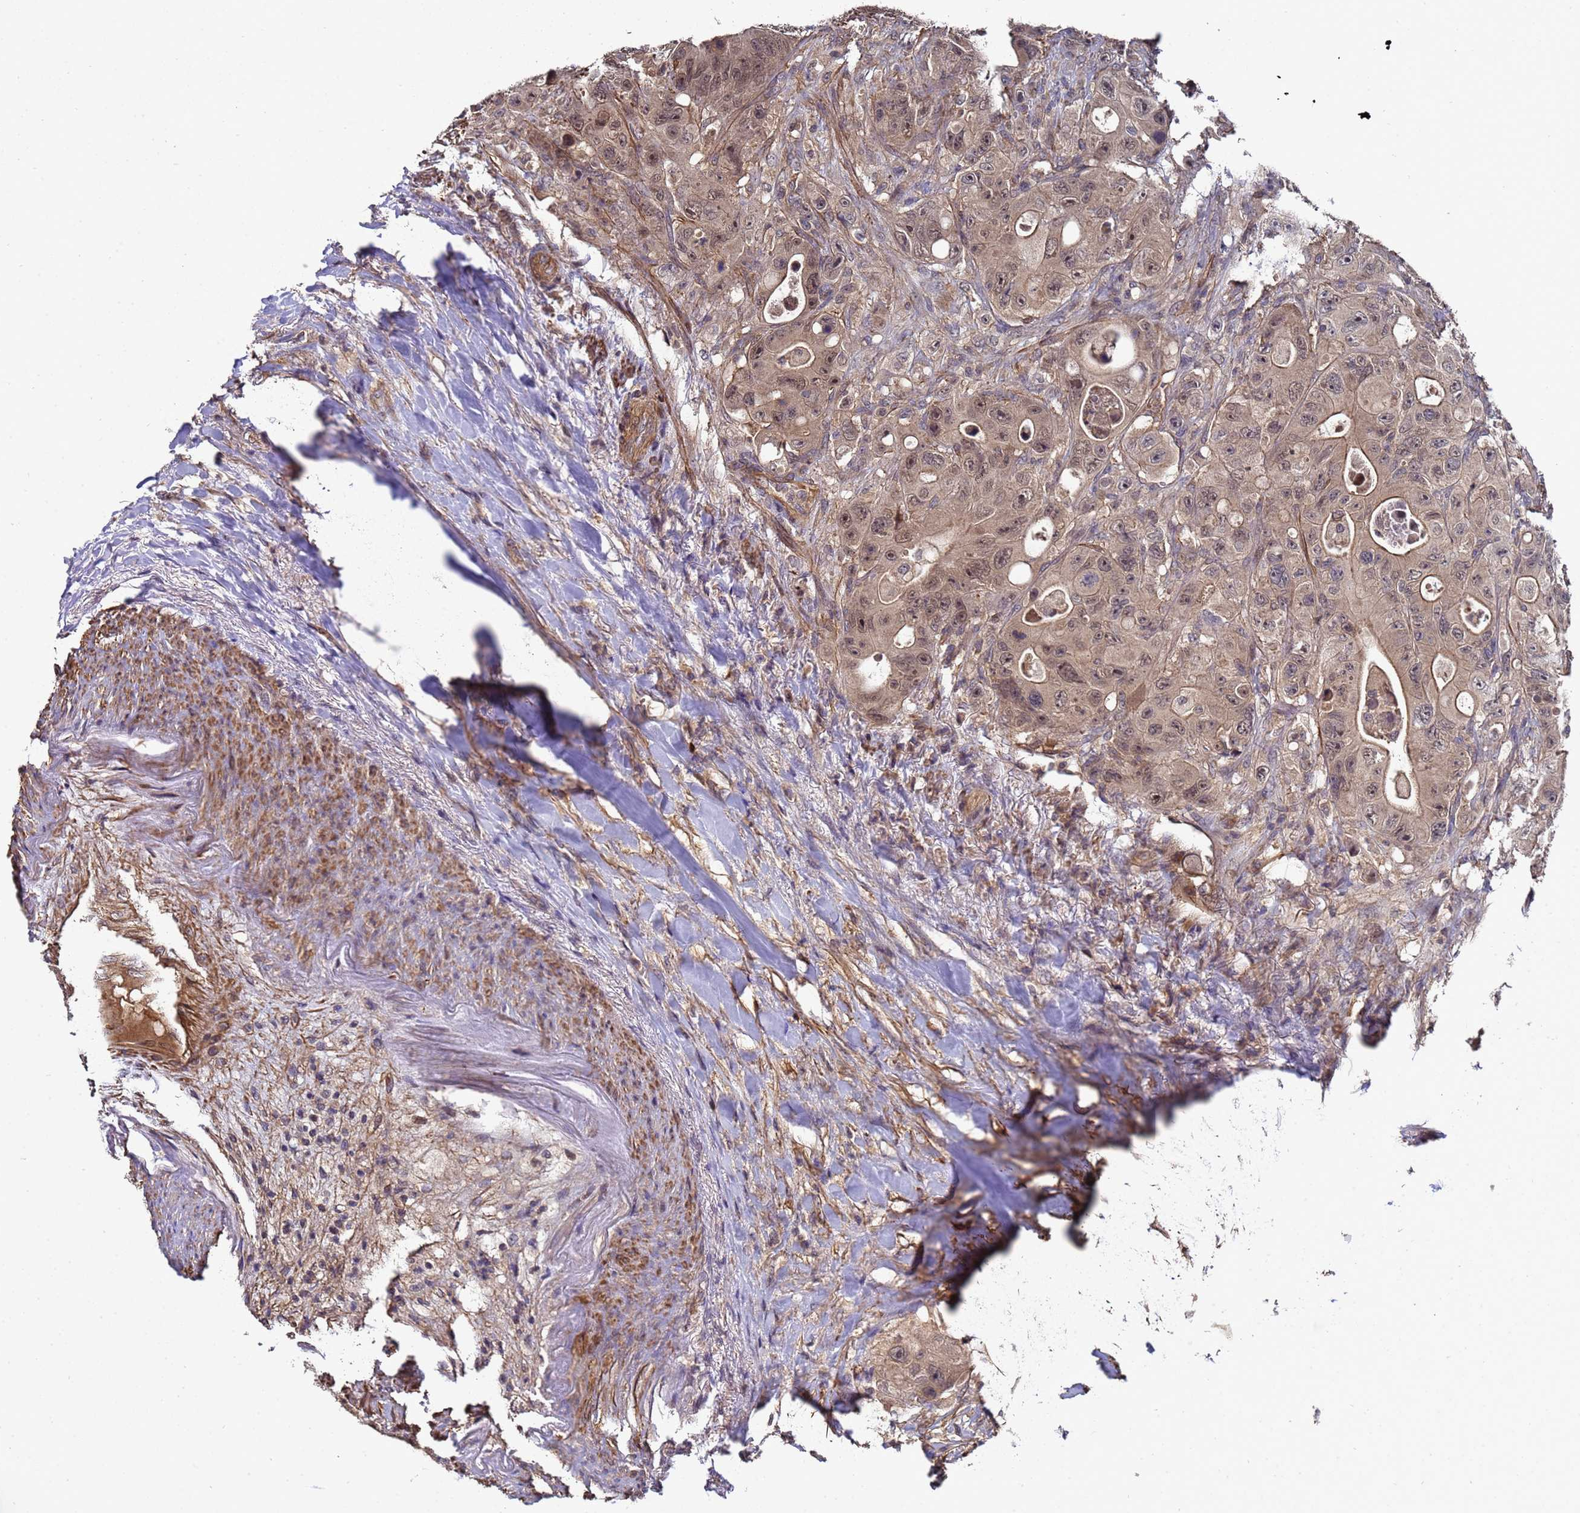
{"staining": {"intensity": "moderate", "quantity": ">75%", "location": "nuclear"}, "tissue": "colorectal cancer", "cell_type": "Tumor cells", "image_type": "cancer", "snomed": [{"axis": "morphology", "description": "Adenocarcinoma, NOS"}, {"axis": "topography", "description": "Colon"}], "caption": "Immunohistochemical staining of human colorectal cancer (adenocarcinoma) displays medium levels of moderate nuclear expression in approximately >75% of tumor cells.", "gene": "GSTCD", "patient": {"sex": "female", "age": 46}}